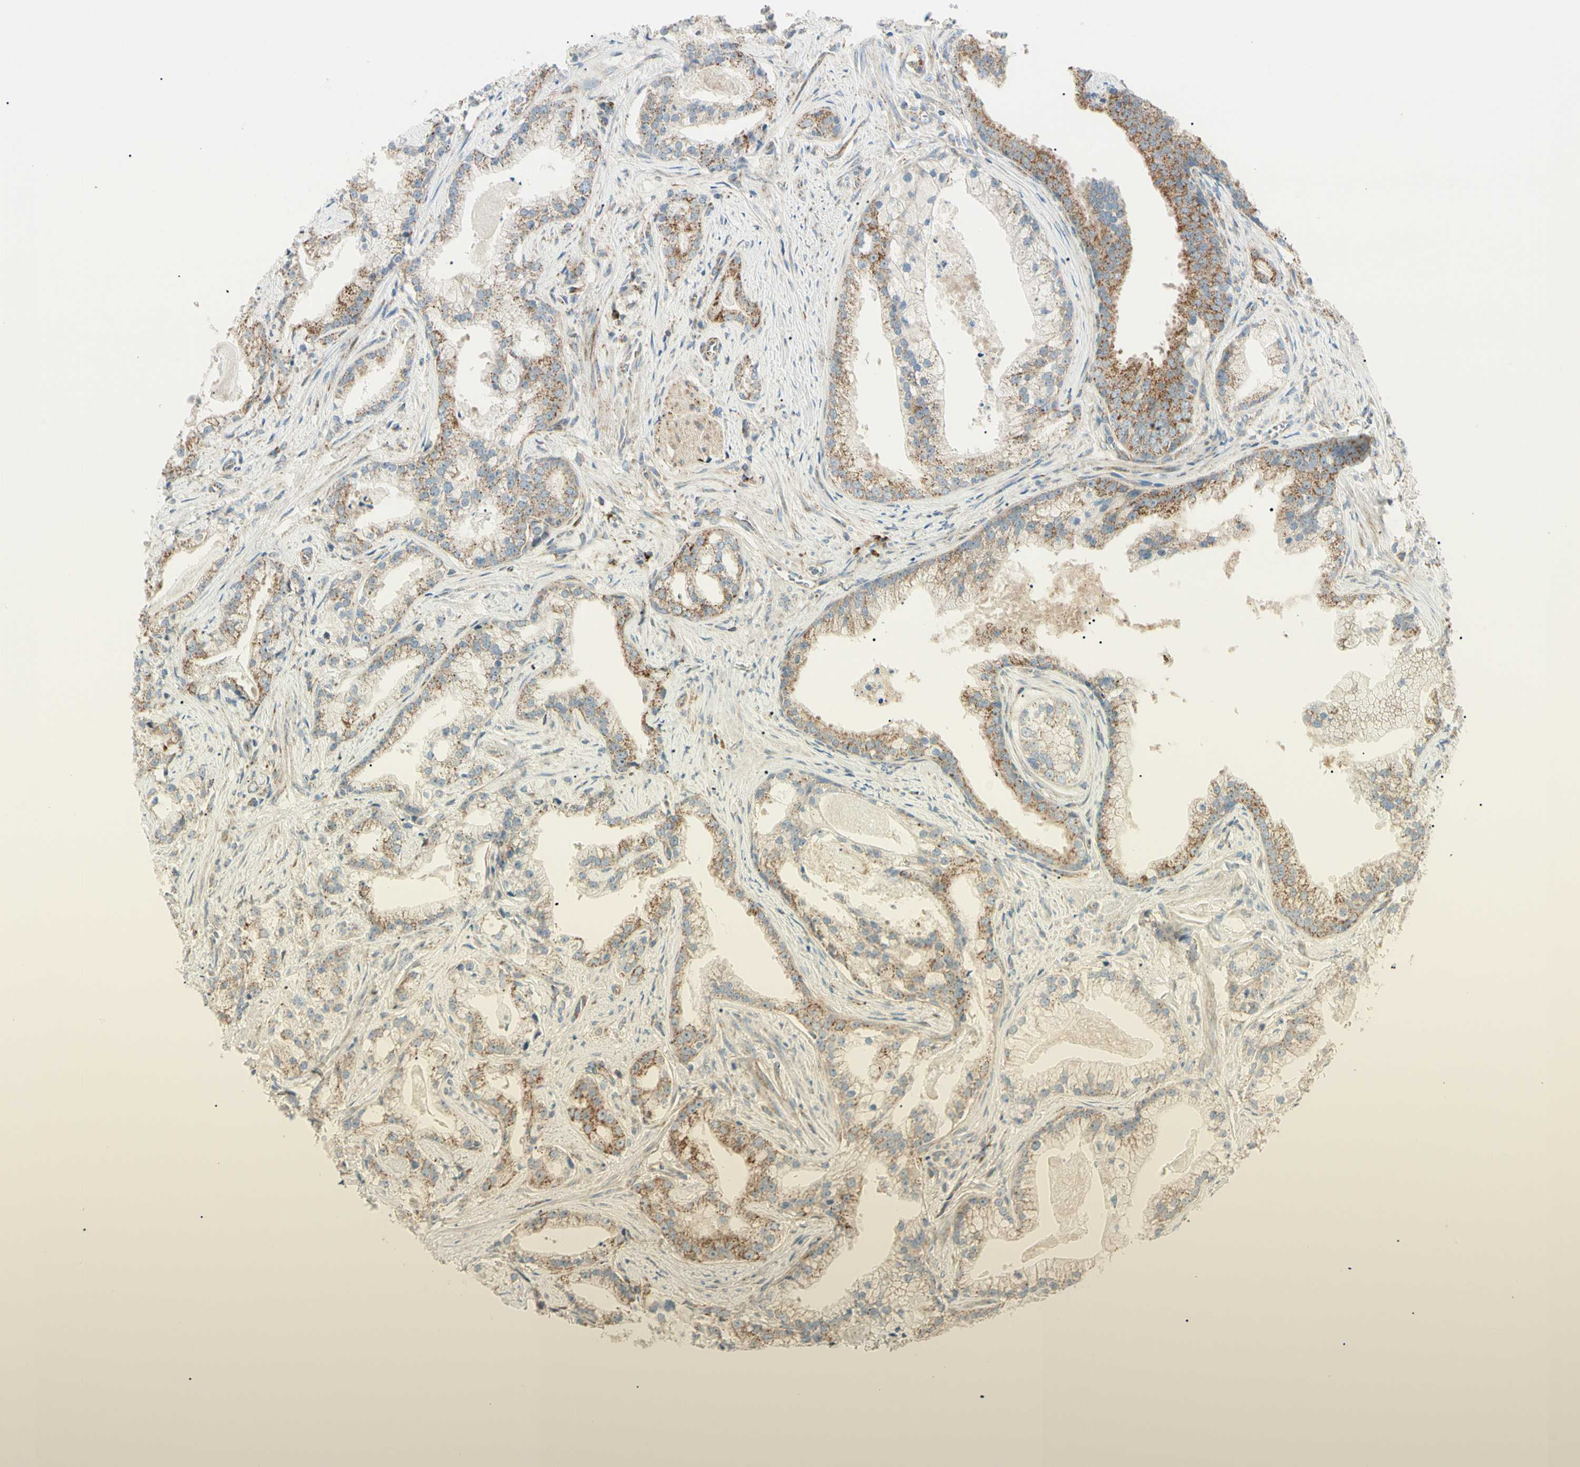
{"staining": {"intensity": "moderate", "quantity": ">75%", "location": "cytoplasmic/membranous"}, "tissue": "prostate cancer", "cell_type": "Tumor cells", "image_type": "cancer", "snomed": [{"axis": "morphology", "description": "Adenocarcinoma, Low grade"}, {"axis": "topography", "description": "Prostate"}], "caption": "Immunohistochemical staining of adenocarcinoma (low-grade) (prostate) demonstrates moderate cytoplasmic/membranous protein positivity in about >75% of tumor cells.", "gene": "TBC1D10A", "patient": {"sex": "male", "age": 59}}